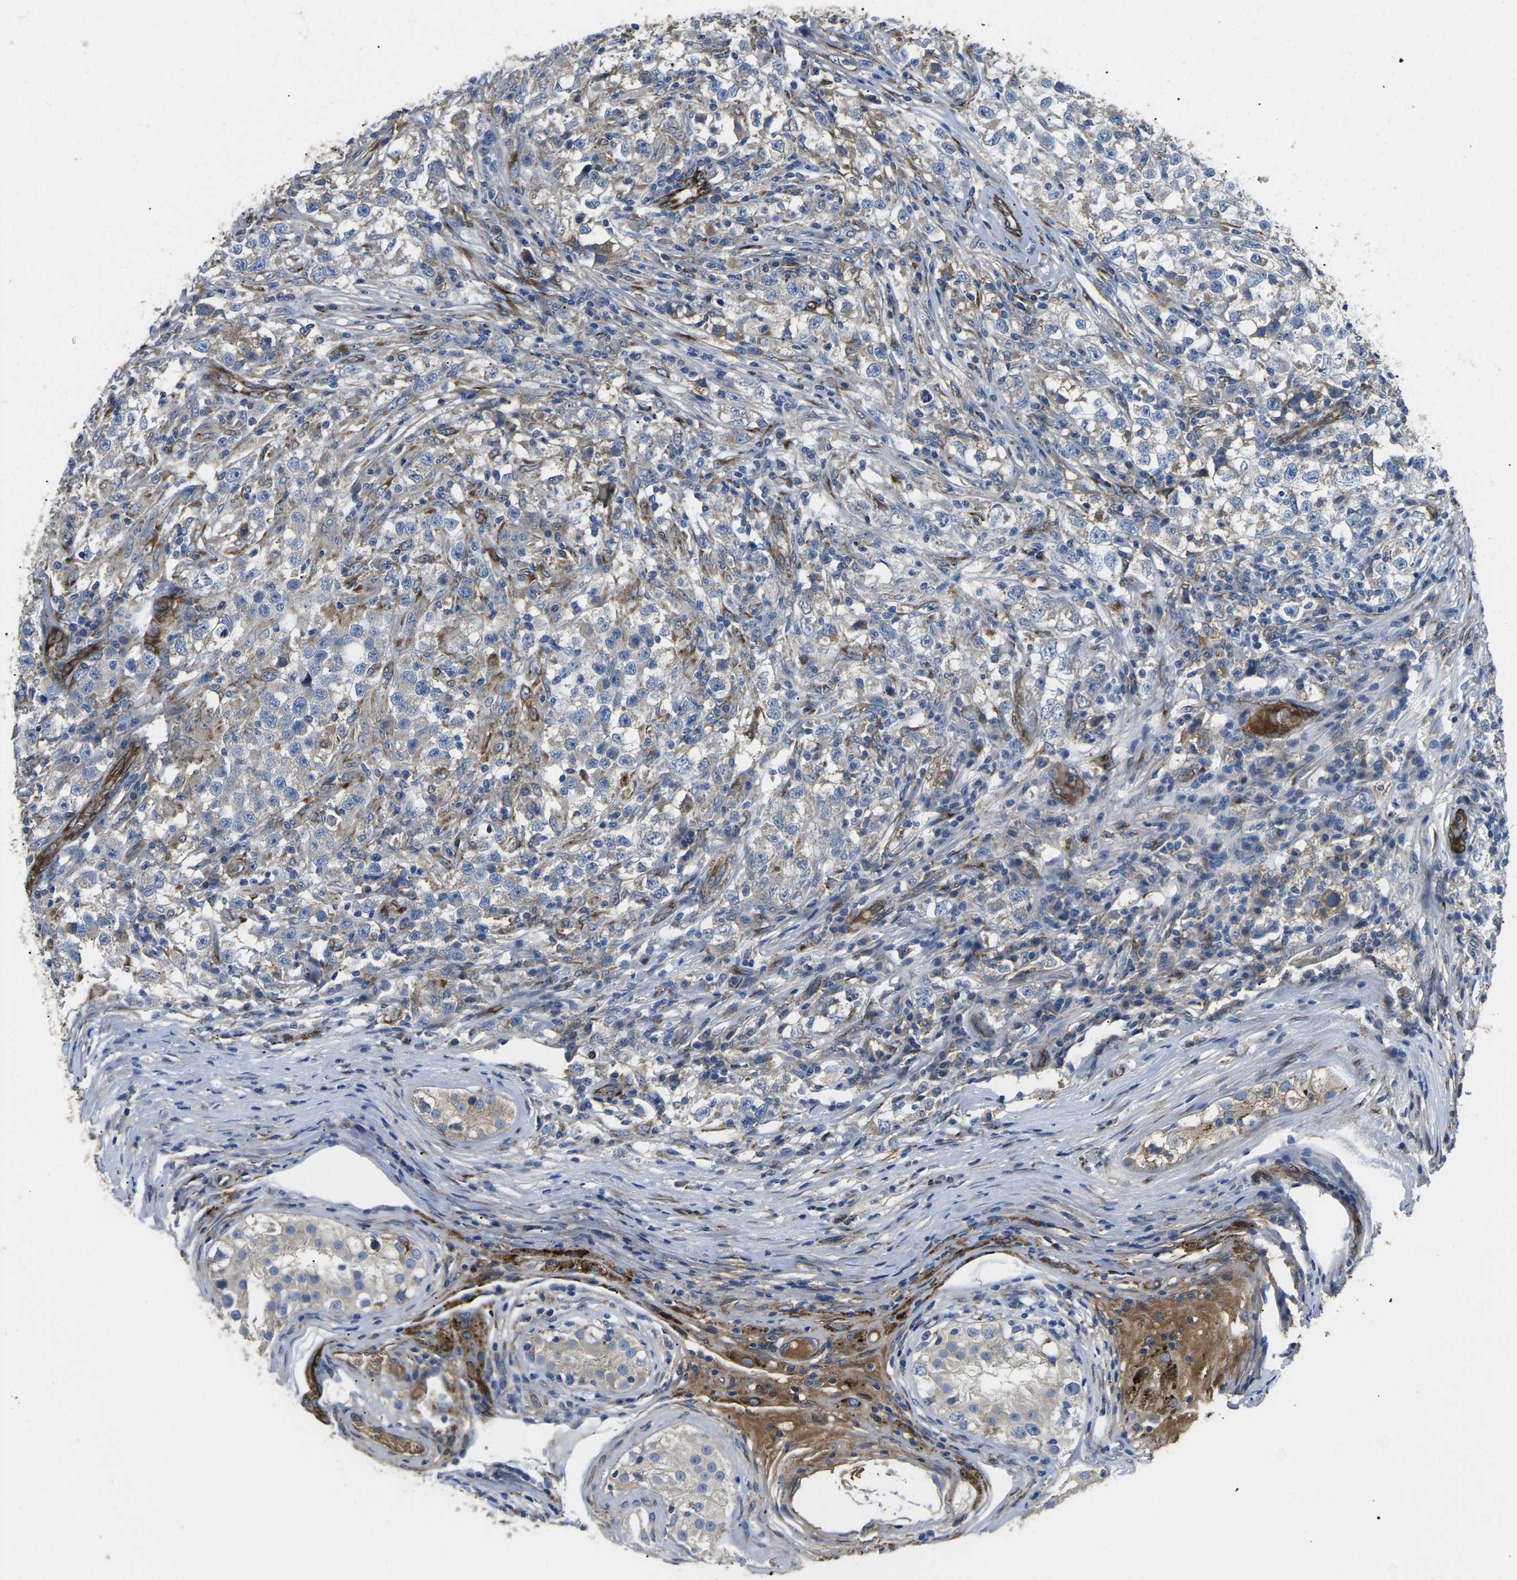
{"staining": {"intensity": "weak", "quantity": "<25%", "location": "cytoplasmic/membranous"}, "tissue": "testis cancer", "cell_type": "Tumor cells", "image_type": "cancer", "snomed": [{"axis": "morphology", "description": "Carcinoma, Embryonal, NOS"}, {"axis": "topography", "description": "Testis"}], "caption": "The photomicrograph shows no significant positivity in tumor cells of testis cancer.", "gene": "PDZD8", "patient": {"sex": "male", "age": 21}}